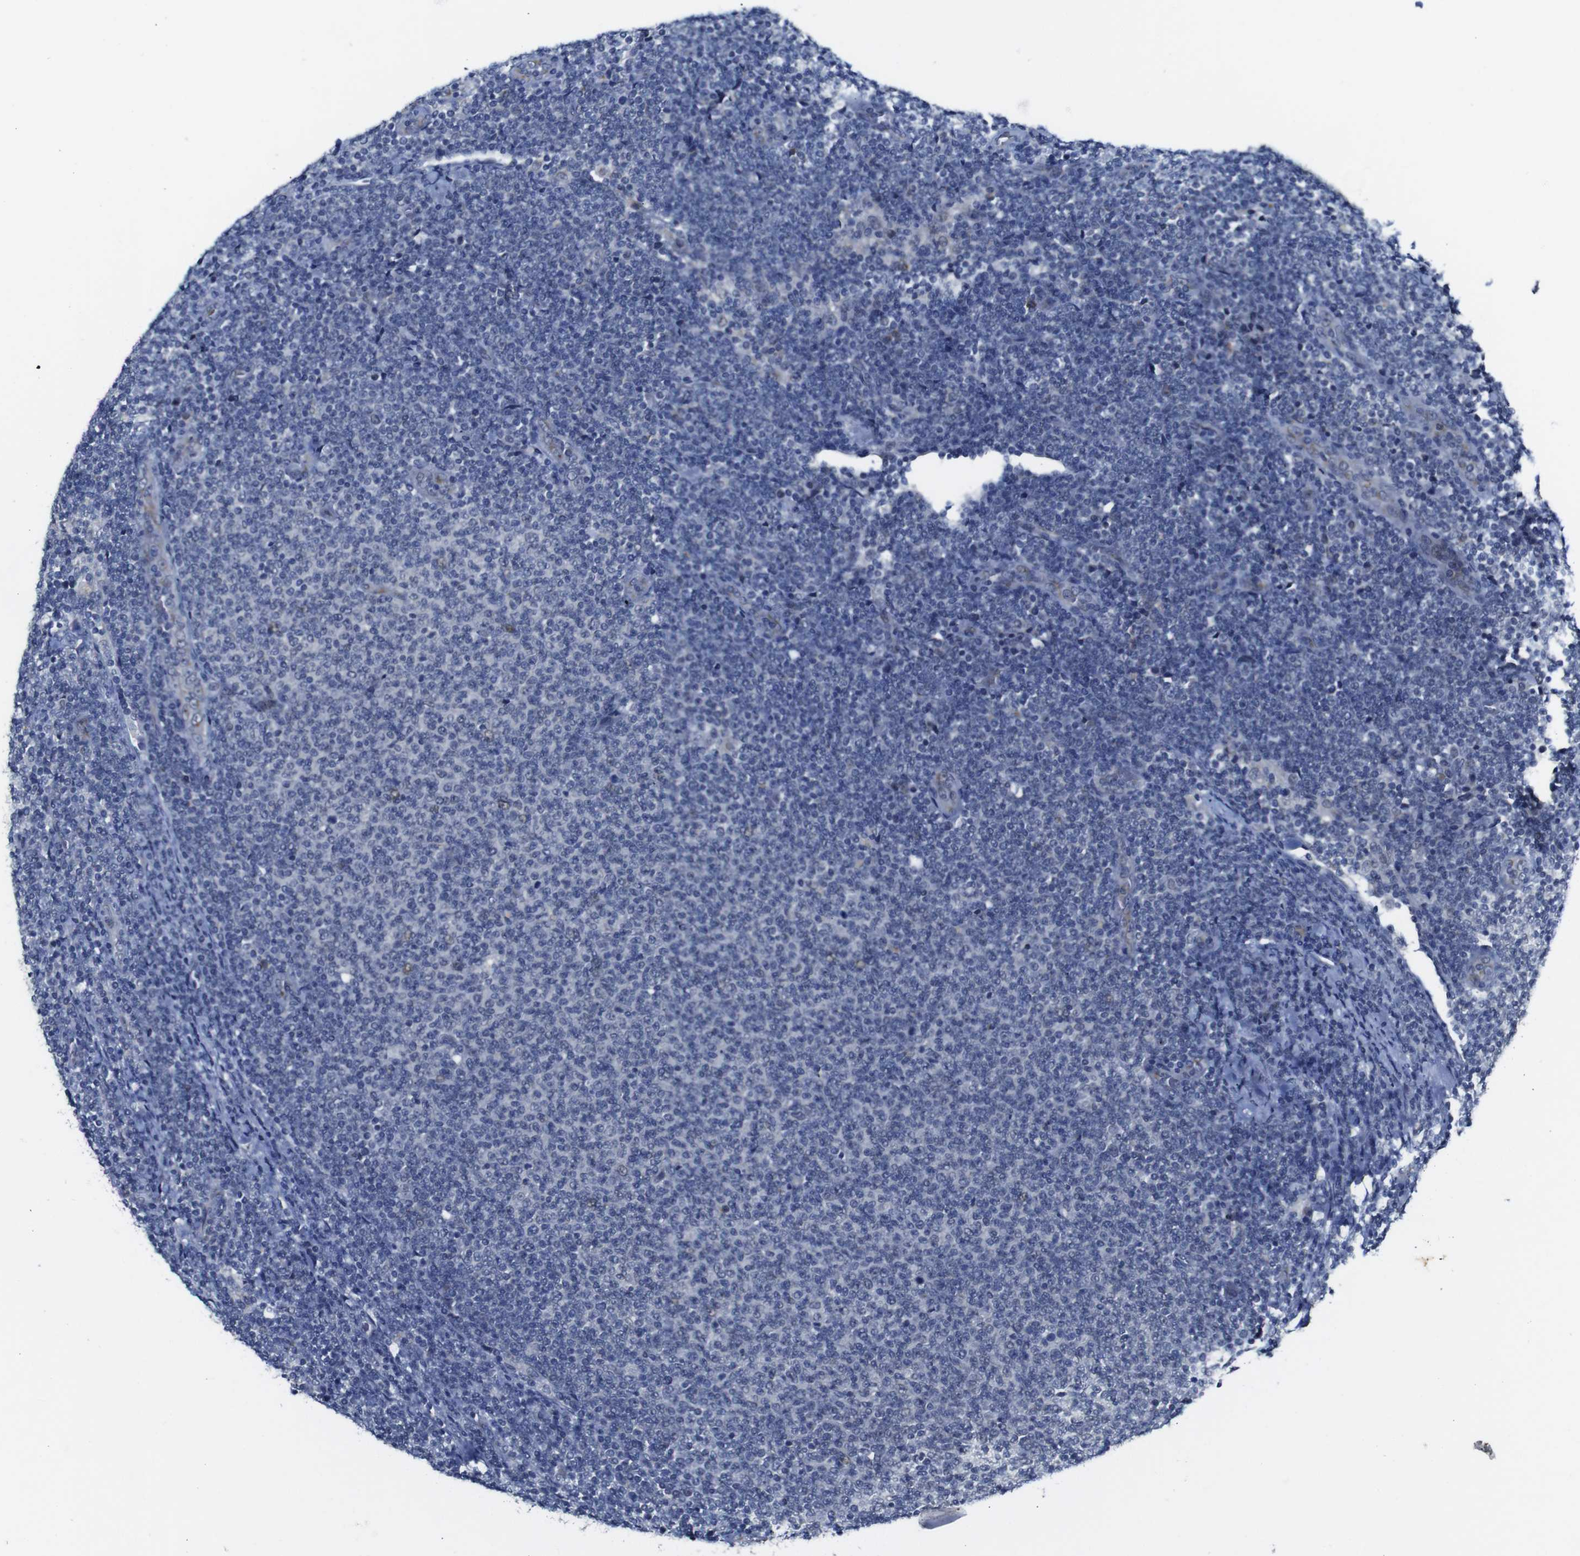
{"staining": {"intensity": "negative", "quantity": "none", "location": "none"}, "tissue": "lymphoma", "cell_type": "Tumor cells", "image_type": "cancer", "snomed": [{"axis": "morphology", "description": "Malignant lymphoma, non-Hodgkin's type, Low grade"}, {"axis": "topography", "description": "Lymph node"}], "caption": "IHC of low-grade malignant lymphoma, non-Hodgkin's type reveals no expression in tumor cells. The staining was performed using DAB to visualize the protein expression in brown, while the nuclei were stained in blue with hematoxylin (Magnification: 20x).", "gene": "FURIN", "patient": {"sex": "male", "age": 66}}